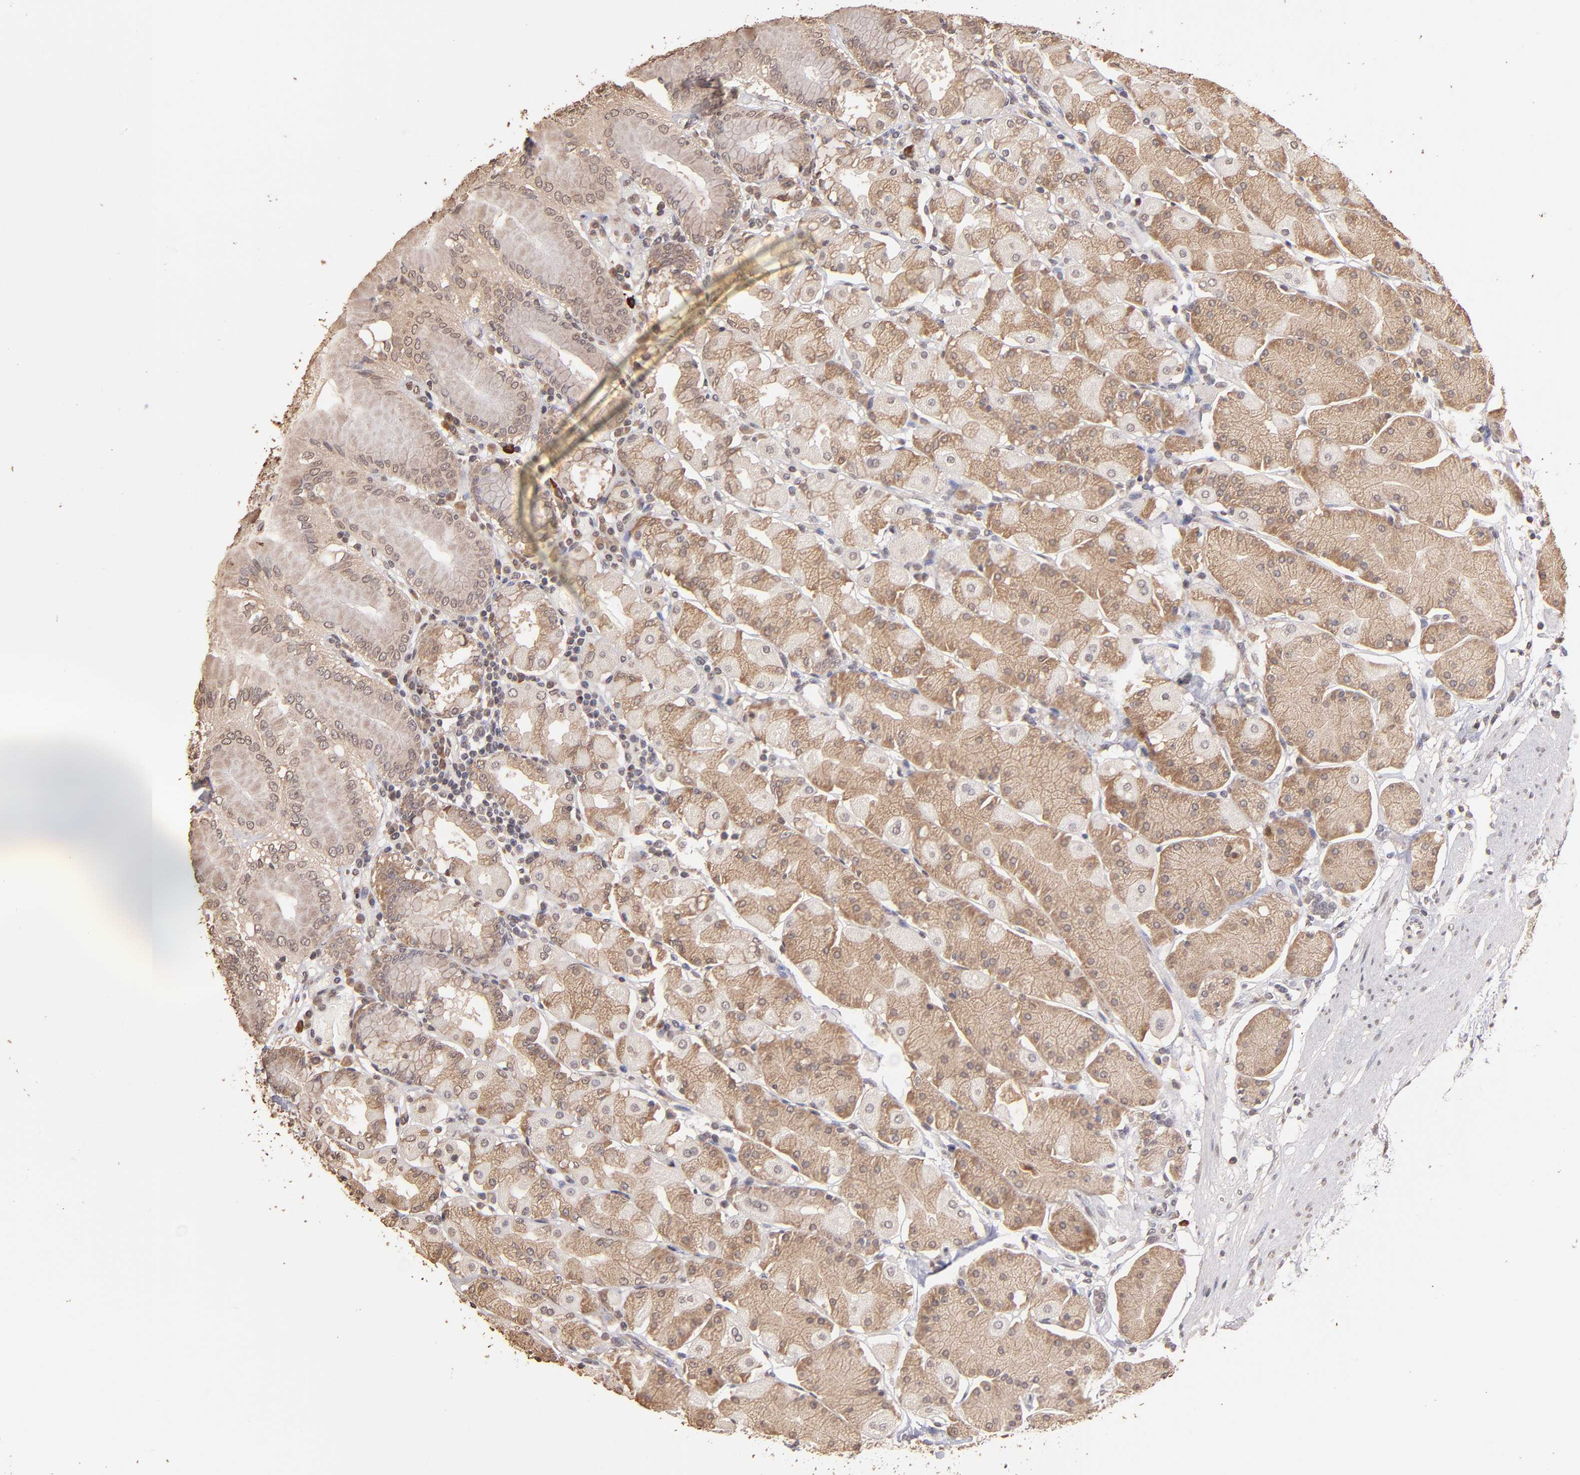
{"staining": {"intensity": "strong", "quantity": "25%-75%", "location": "cytoplasmic/membranous"}, "tissue": "stomach", "cell_type": "Glandular cells", "image_type": "normal", "snomed": [{"axis": "morphology", "description": "Normal tissue, NOS"}, {"axis": "topography", "description": "Stomach, upper"}, {"axis": "topography", "description": "Stomach"}], "caption": "The immunohistochemical stain shows strong cytoplasmic/membranous expression in glandular cells of normal stomach. (Stains: DAB (3,3'-diaminobenzidine) in brown, nuclei in blue, Microscopy: brightfield microscopy at high magnification).", "gene": "OPHN1", "patient": {"sex": "male", "age": 76}}